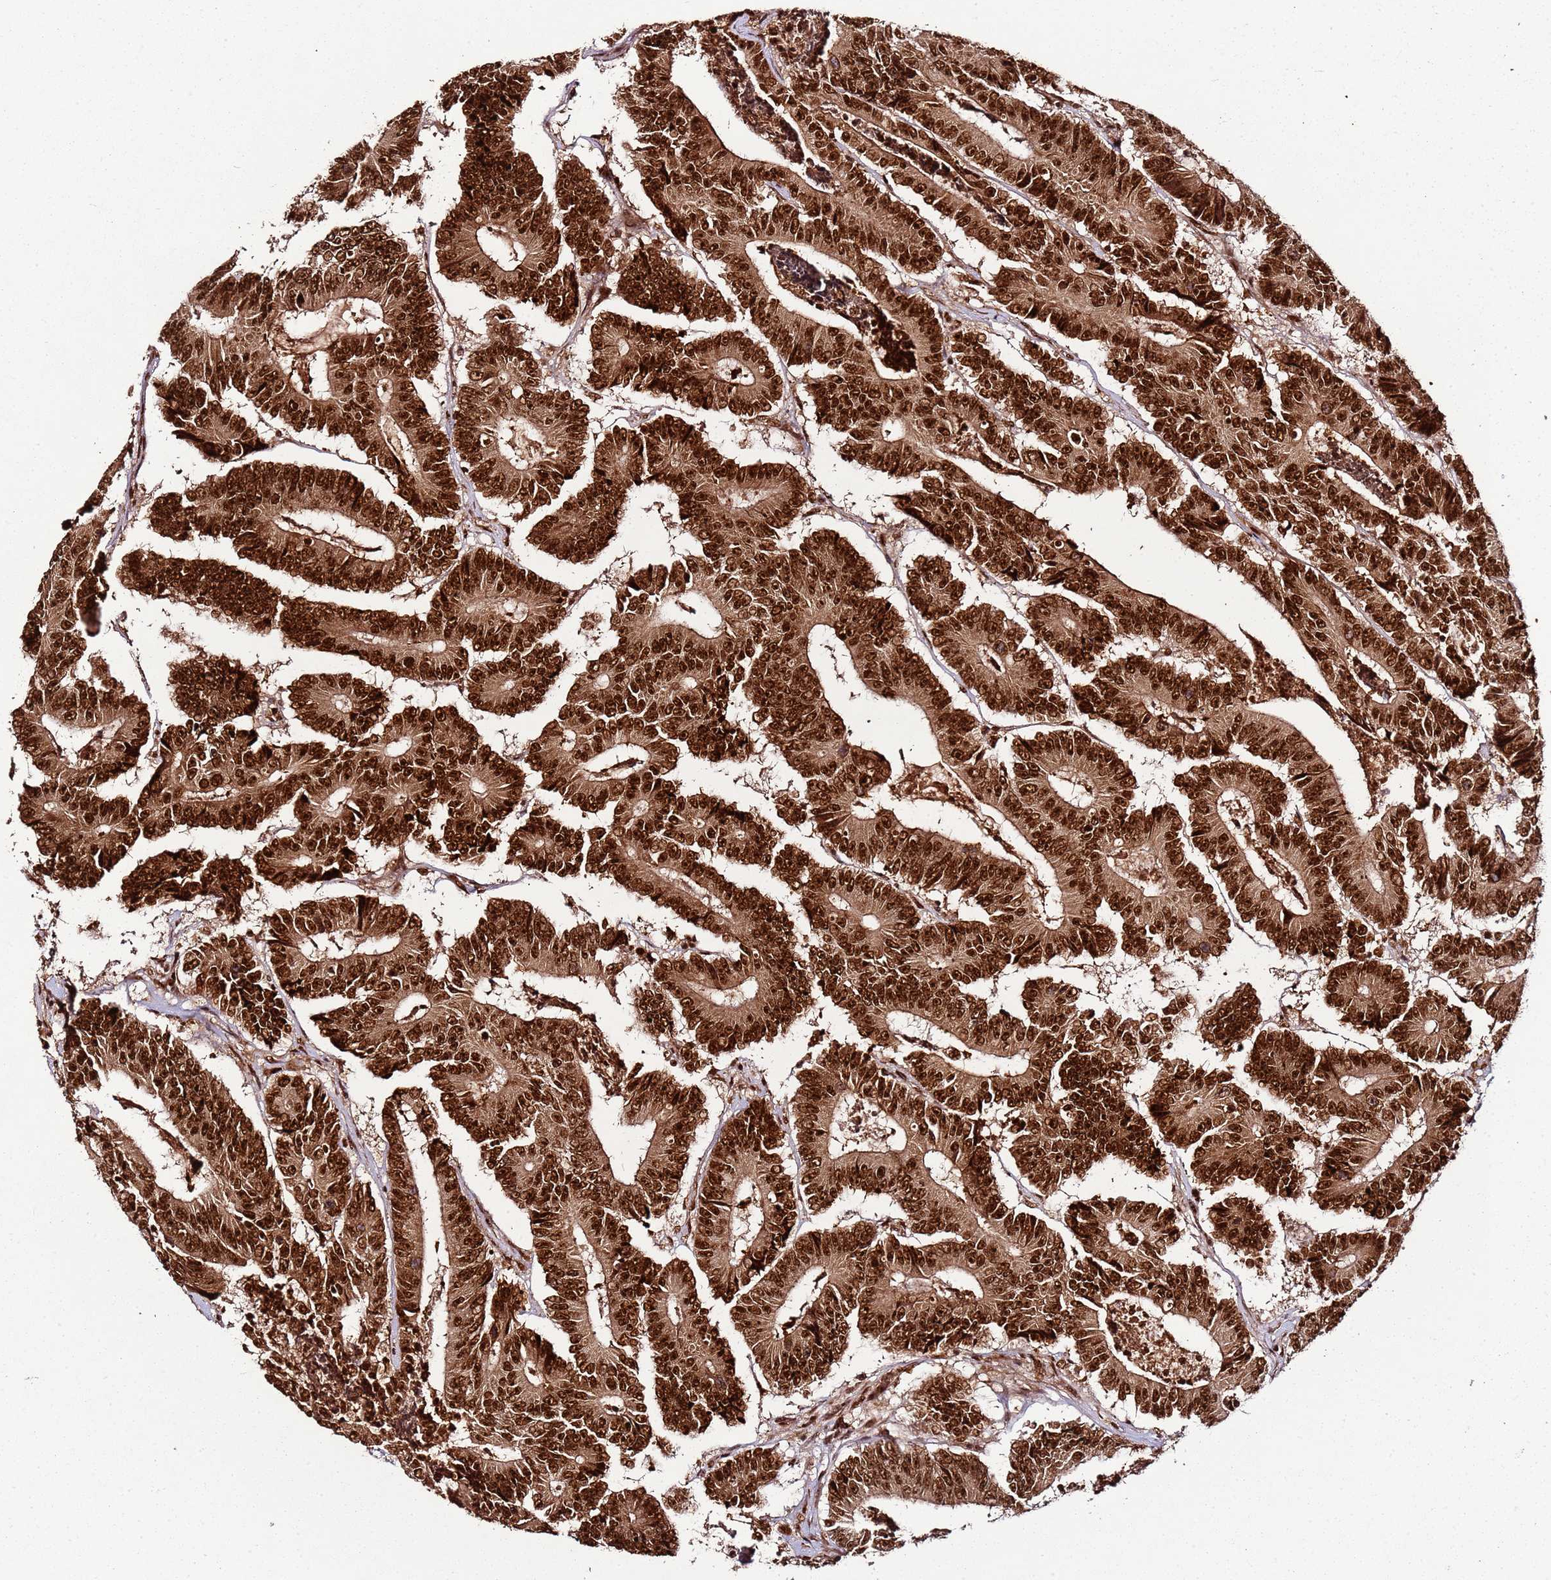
{"staining": {"intensity": "strong", "quantity": ">75%", "location": "cytoplasmic/membranous,nuclear"}, "tissue": "colorectal cancer", "cell_type": "Tumor cells", "image_type": "cancer", "snomed": [{"axis": "morphology", "description": "Adenocarcinoma, NOS"}, {"axis": "topography", "description": "Colon"}], "caption": "Immunohistochemistry (DAB (3,3'-diaminobenzidine)) staining of colorectal cancer (adenocarcinoma) demonstrates strong cytoplasmic/membranous and nuclear protein positivity in about >75% of tumor cells.", "gene": "XRN2", "patient": {"sex": "male", "age": 83}}